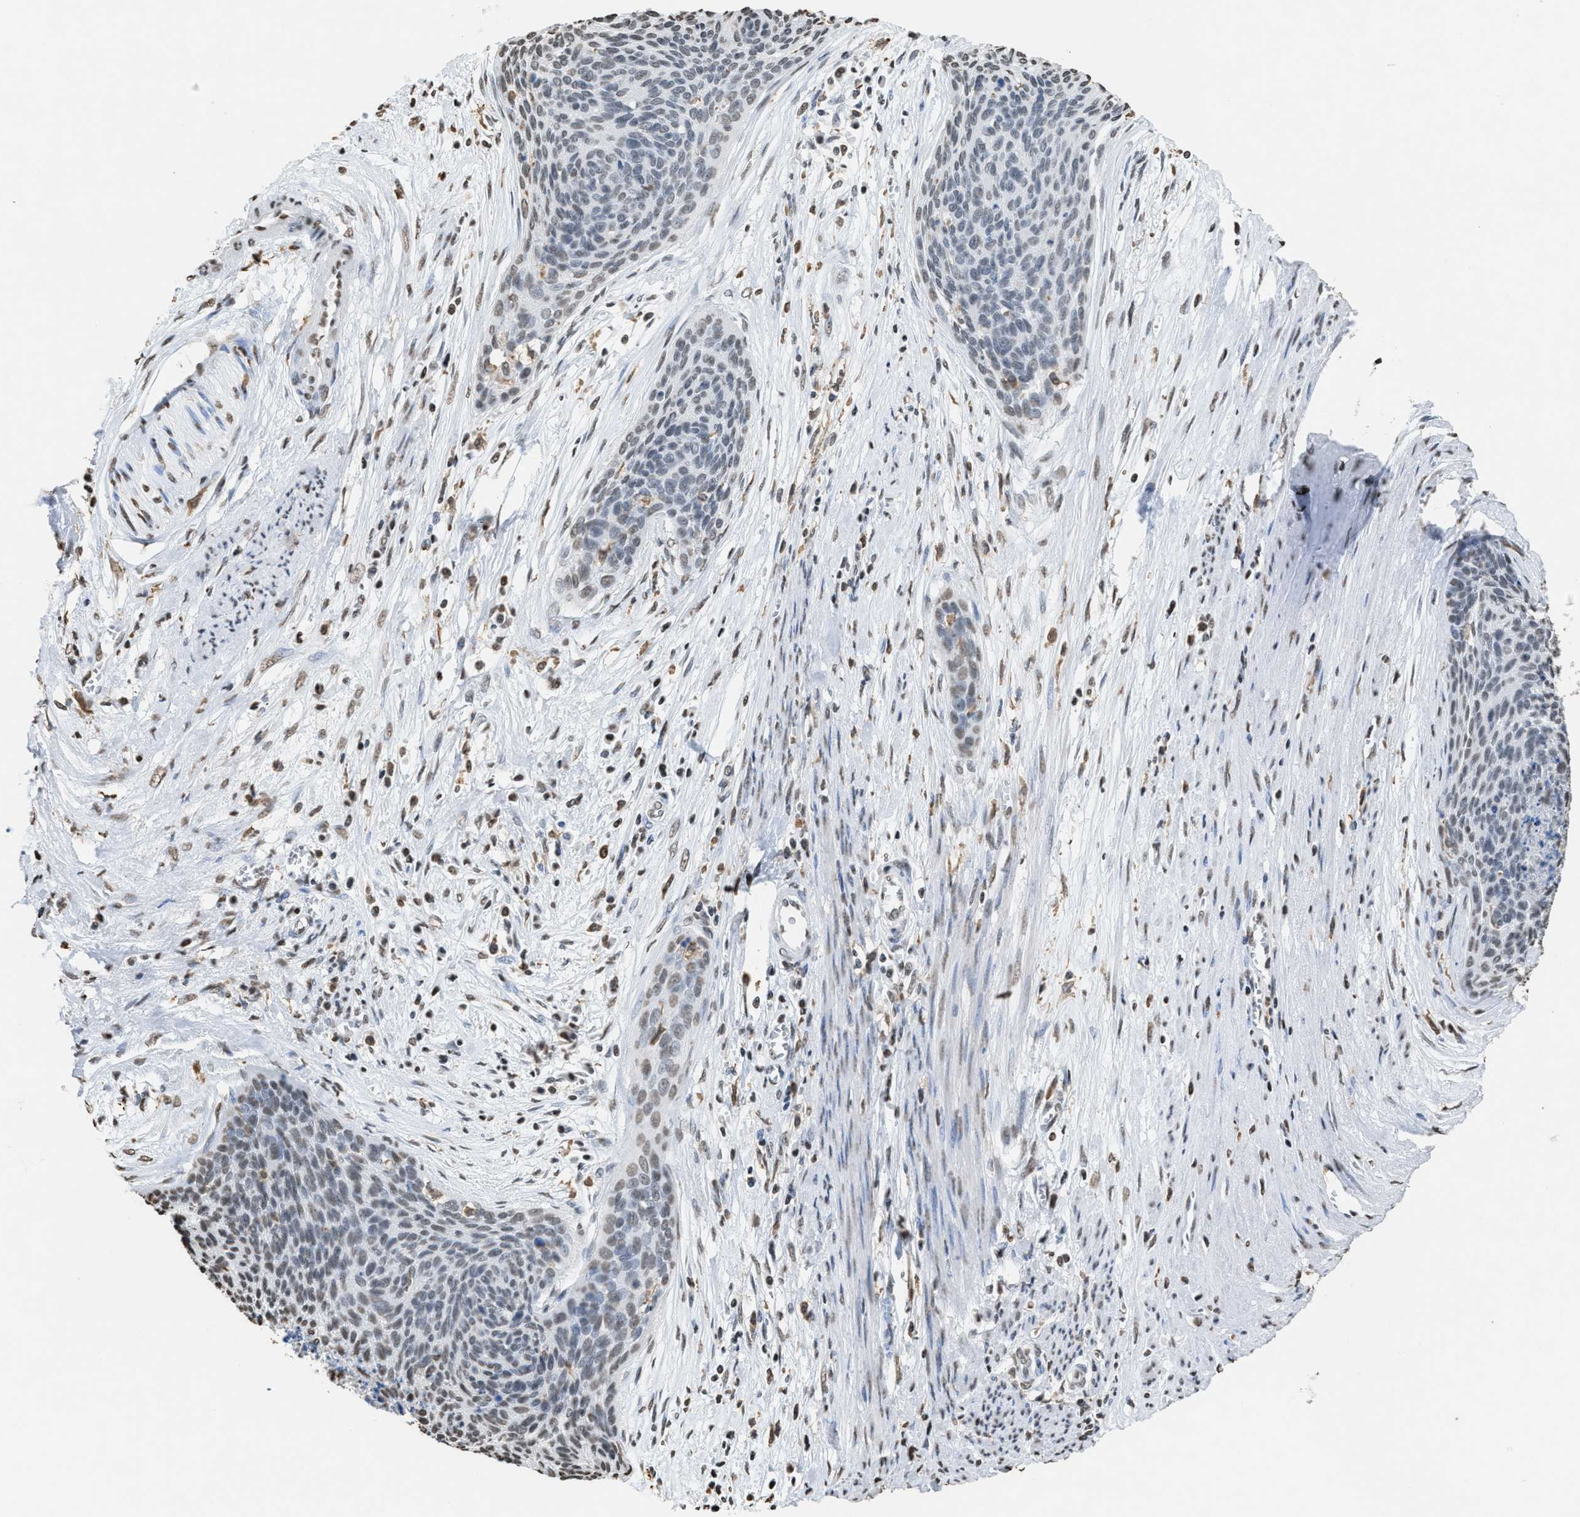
{"staining": {"intensity": "weak", "quantity": "25%-75%", "location": "nuclear"}, "tissue": "cervical cancer", "cell_type": "Tumor cells", "image_type": "cancer", "snomed": [{"axis": "morphology", "description": "Squamous cell carcinoma, NOS"}, {"axis": "topography", "description": "Cervix"}], "caption": "Protein expression analysis of human cervical cancer reveals weak nuclear positivity in approximately 25%-75% of tumor cells. (DAB = brown stain, brightfield microscopy at high magnification).", "gene": "NUP88", "patient": {"sex": "female", "age": 55}}